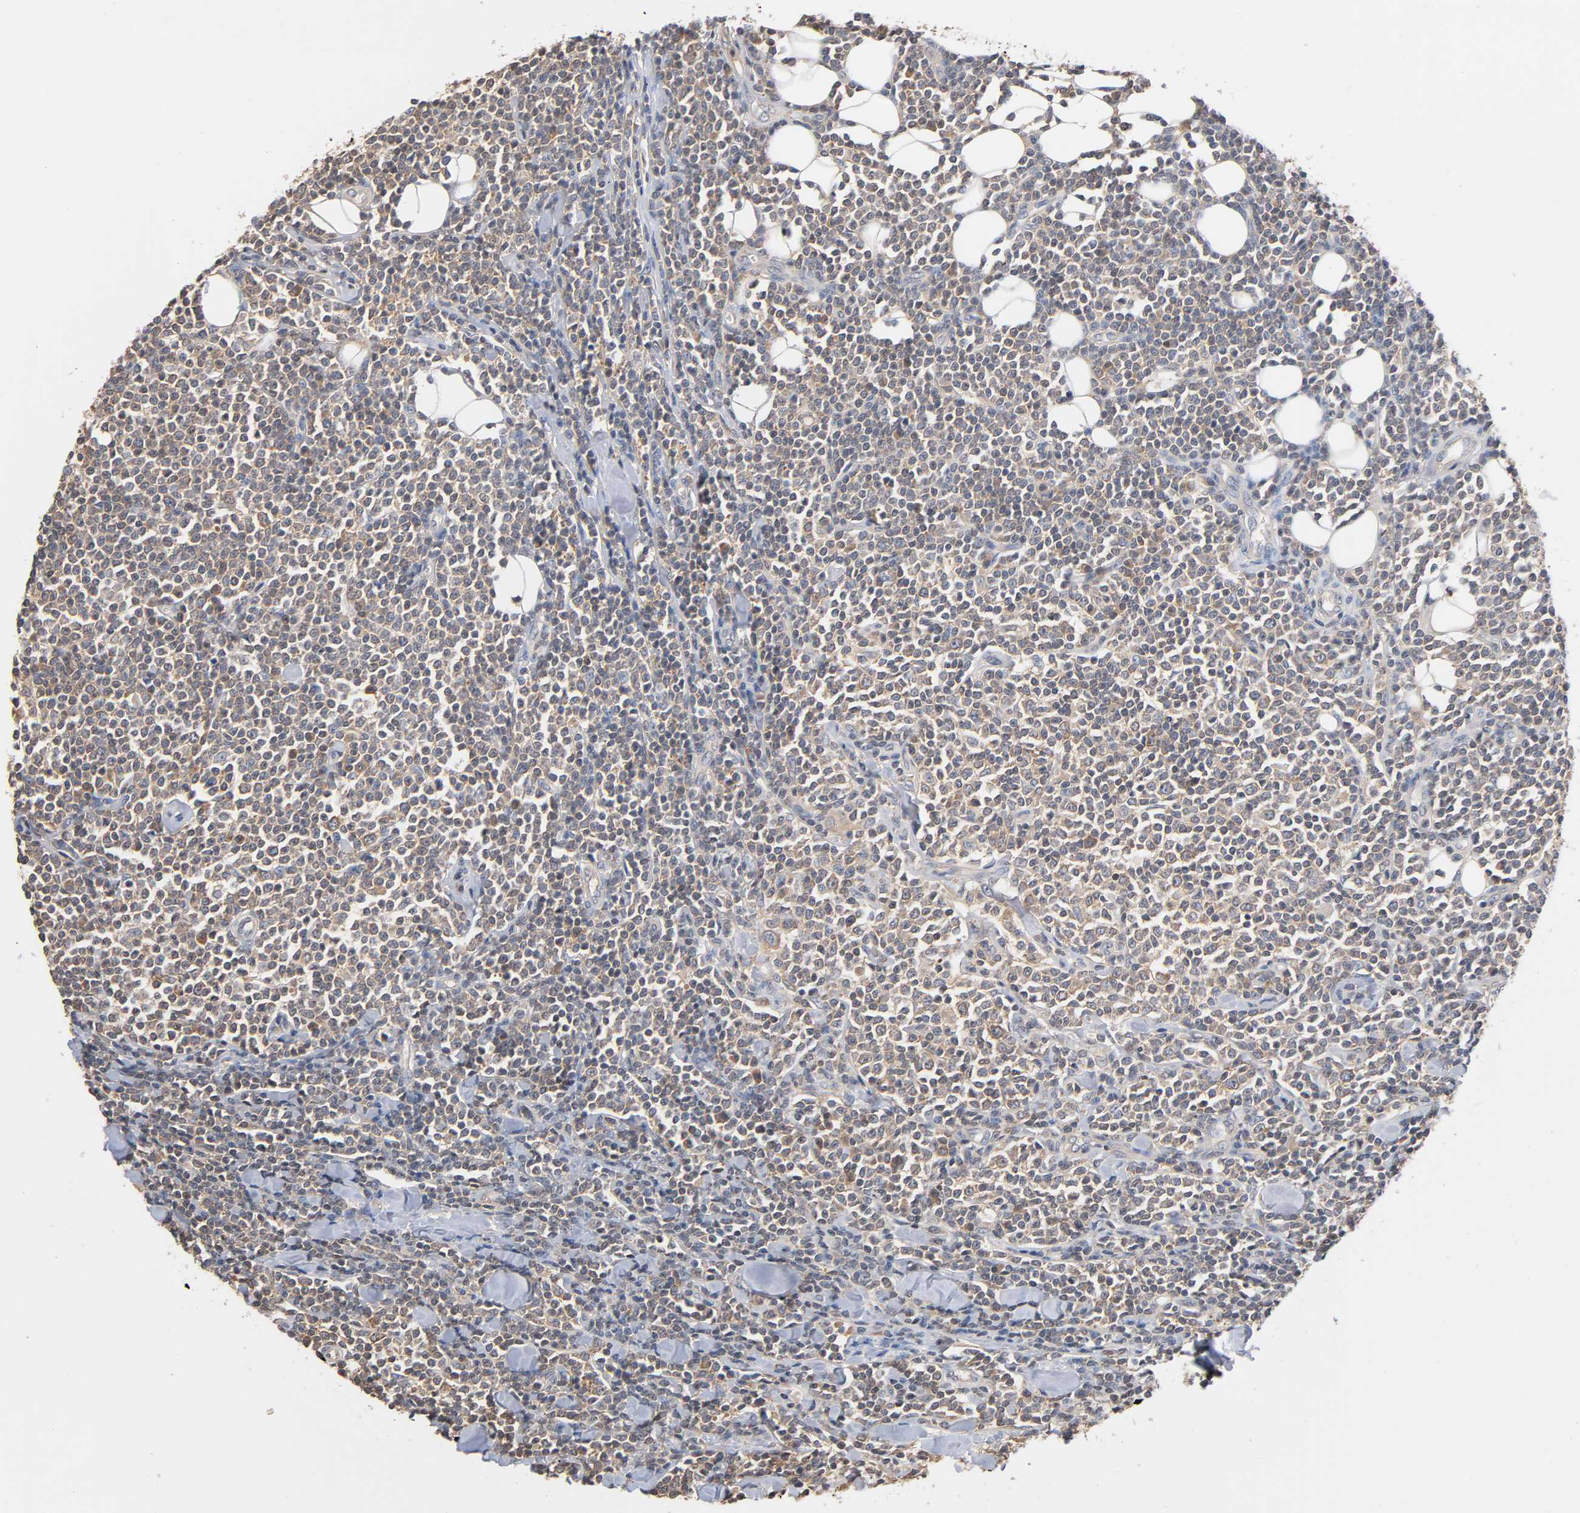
{"staining": {"intensity": "weak", "quantity": "25%-75%", "location": "cytoplasmic/membranous"}, "tissue": "lymphoma", "cell_type": "Tumor cells", "image_type": "cancer", "snomed": [{"axis": "morphology", "description": "Malignant lymphoma, non-Hodgkin's type, Low grade"}, {"axis": "topography", "description": "Soft tissue"}], "caption": "The image exhibits immunohistochemical staining of lymphoma. There is weak cytoplasmic/membranous staining is seen in approximately 25%-75% of tumor cells.", "gene": "ALDOA", "patient": {"sex": "male", "age": 92}}